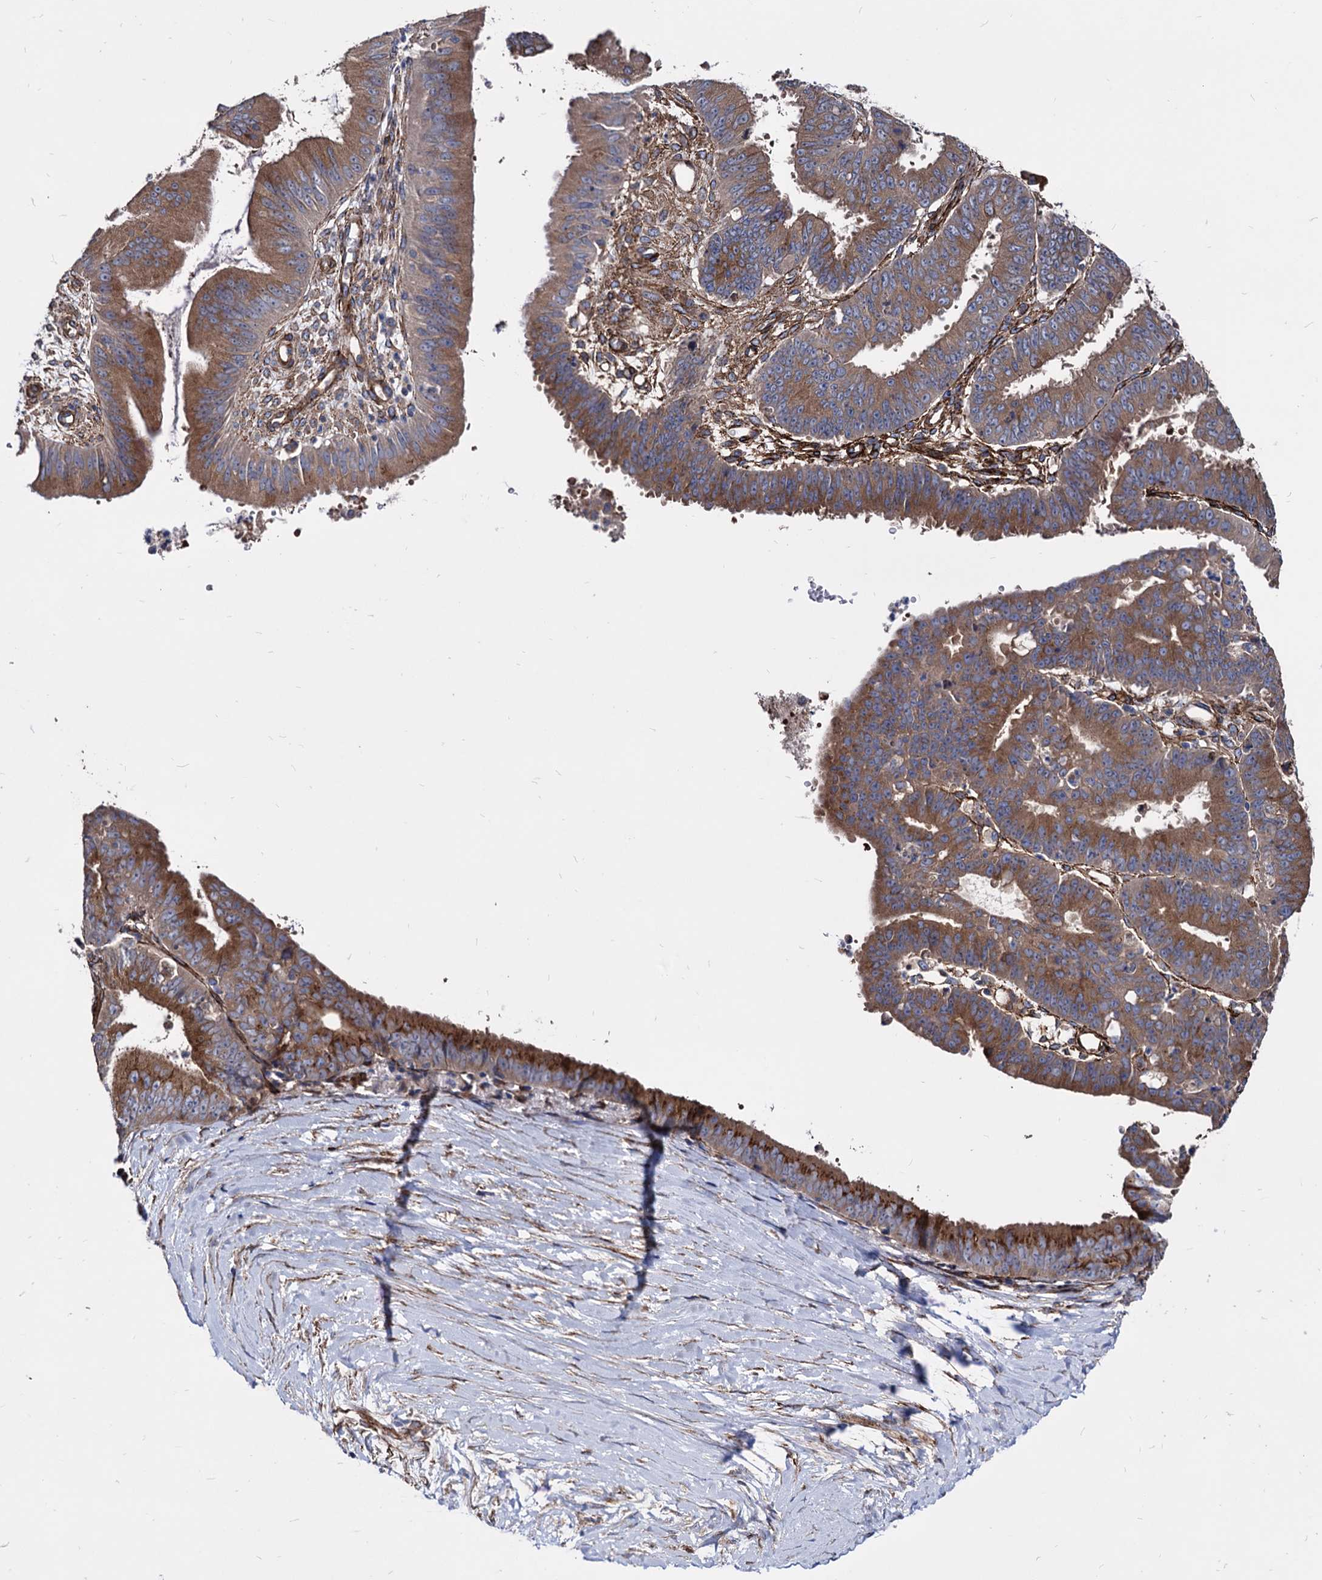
{"staining": {"intensity": "moderate", "quantity": ">75%", "location": "cytoplasmic/membranous"}, "tissue": "ovarian cancer", "cell_type": "Tumor cells", "image_type": "cancer", "snomed": [{"axis": "morphology", "description": "Carcinoma, endometroid"}, {"axis": "topography", "description": "Appendix"}, {"axis": "topography", "description": "Ovary"}], "caption": "Moderate cytoplasmic/membranous protein positivity is present in about >75% of tumor cells in endometroid carcinoma (ovarian).", "gene": "WDR11", "patient": {"sex": "female", "age": 42}}